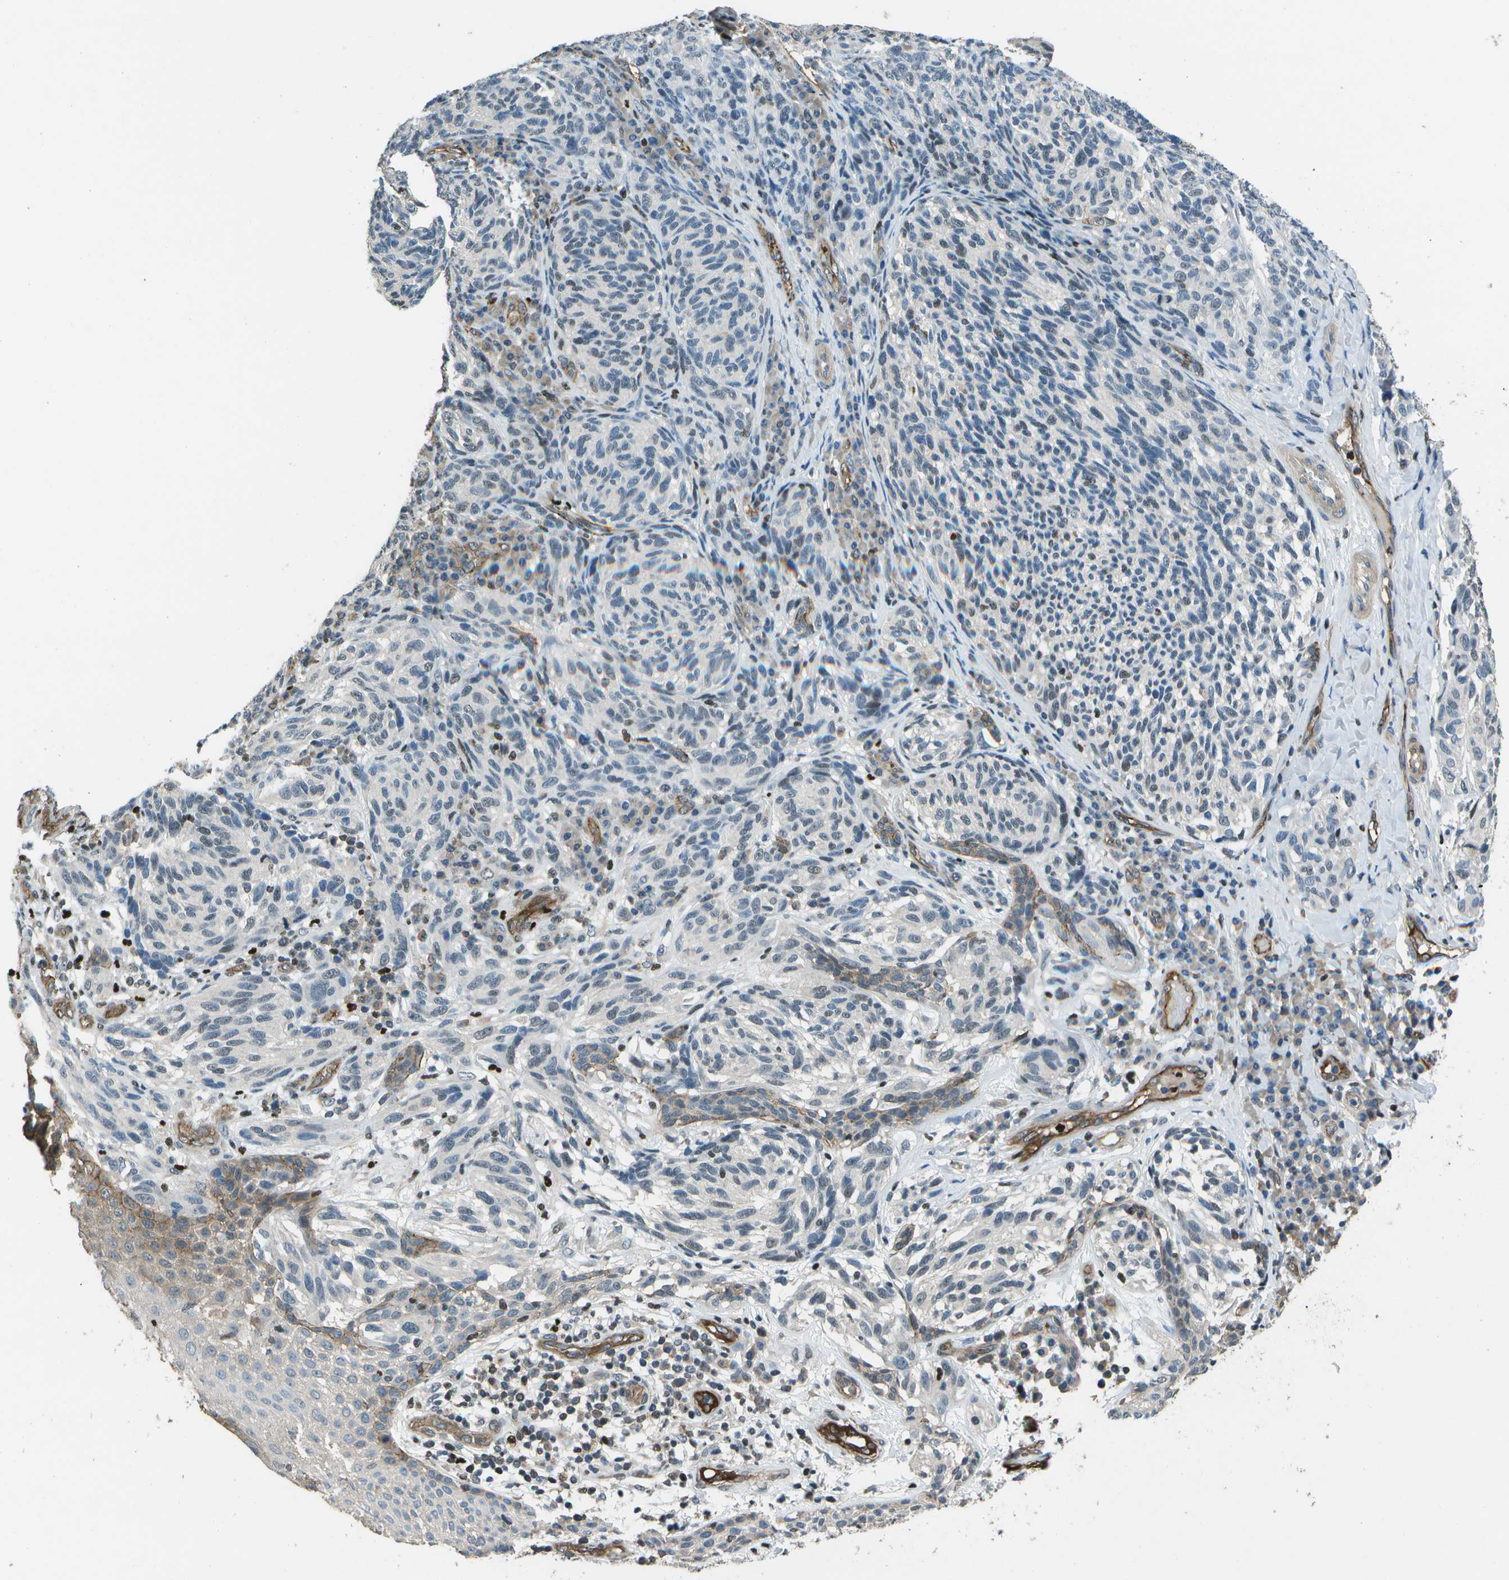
{"staining": {"intensity": "moderate", "quantity": "<25%", "location": "nuclear"}, "tissue": "melanoma", "cell_type": "Tumor cells", "image_type": "cancer", "snomed": [{"axis": "morphology", "description": "Malignant melanoma, NOS"}, {"axis": "topography", "description": "Skin"}], "caption": "Malignant melanoma was stained to show a protein in brown. There is low levels of moderate nuclear staining in approximately <25% of tumor cells.", "gene": "PDLIM1", "patient": {"sex": "female", "age": 73}}